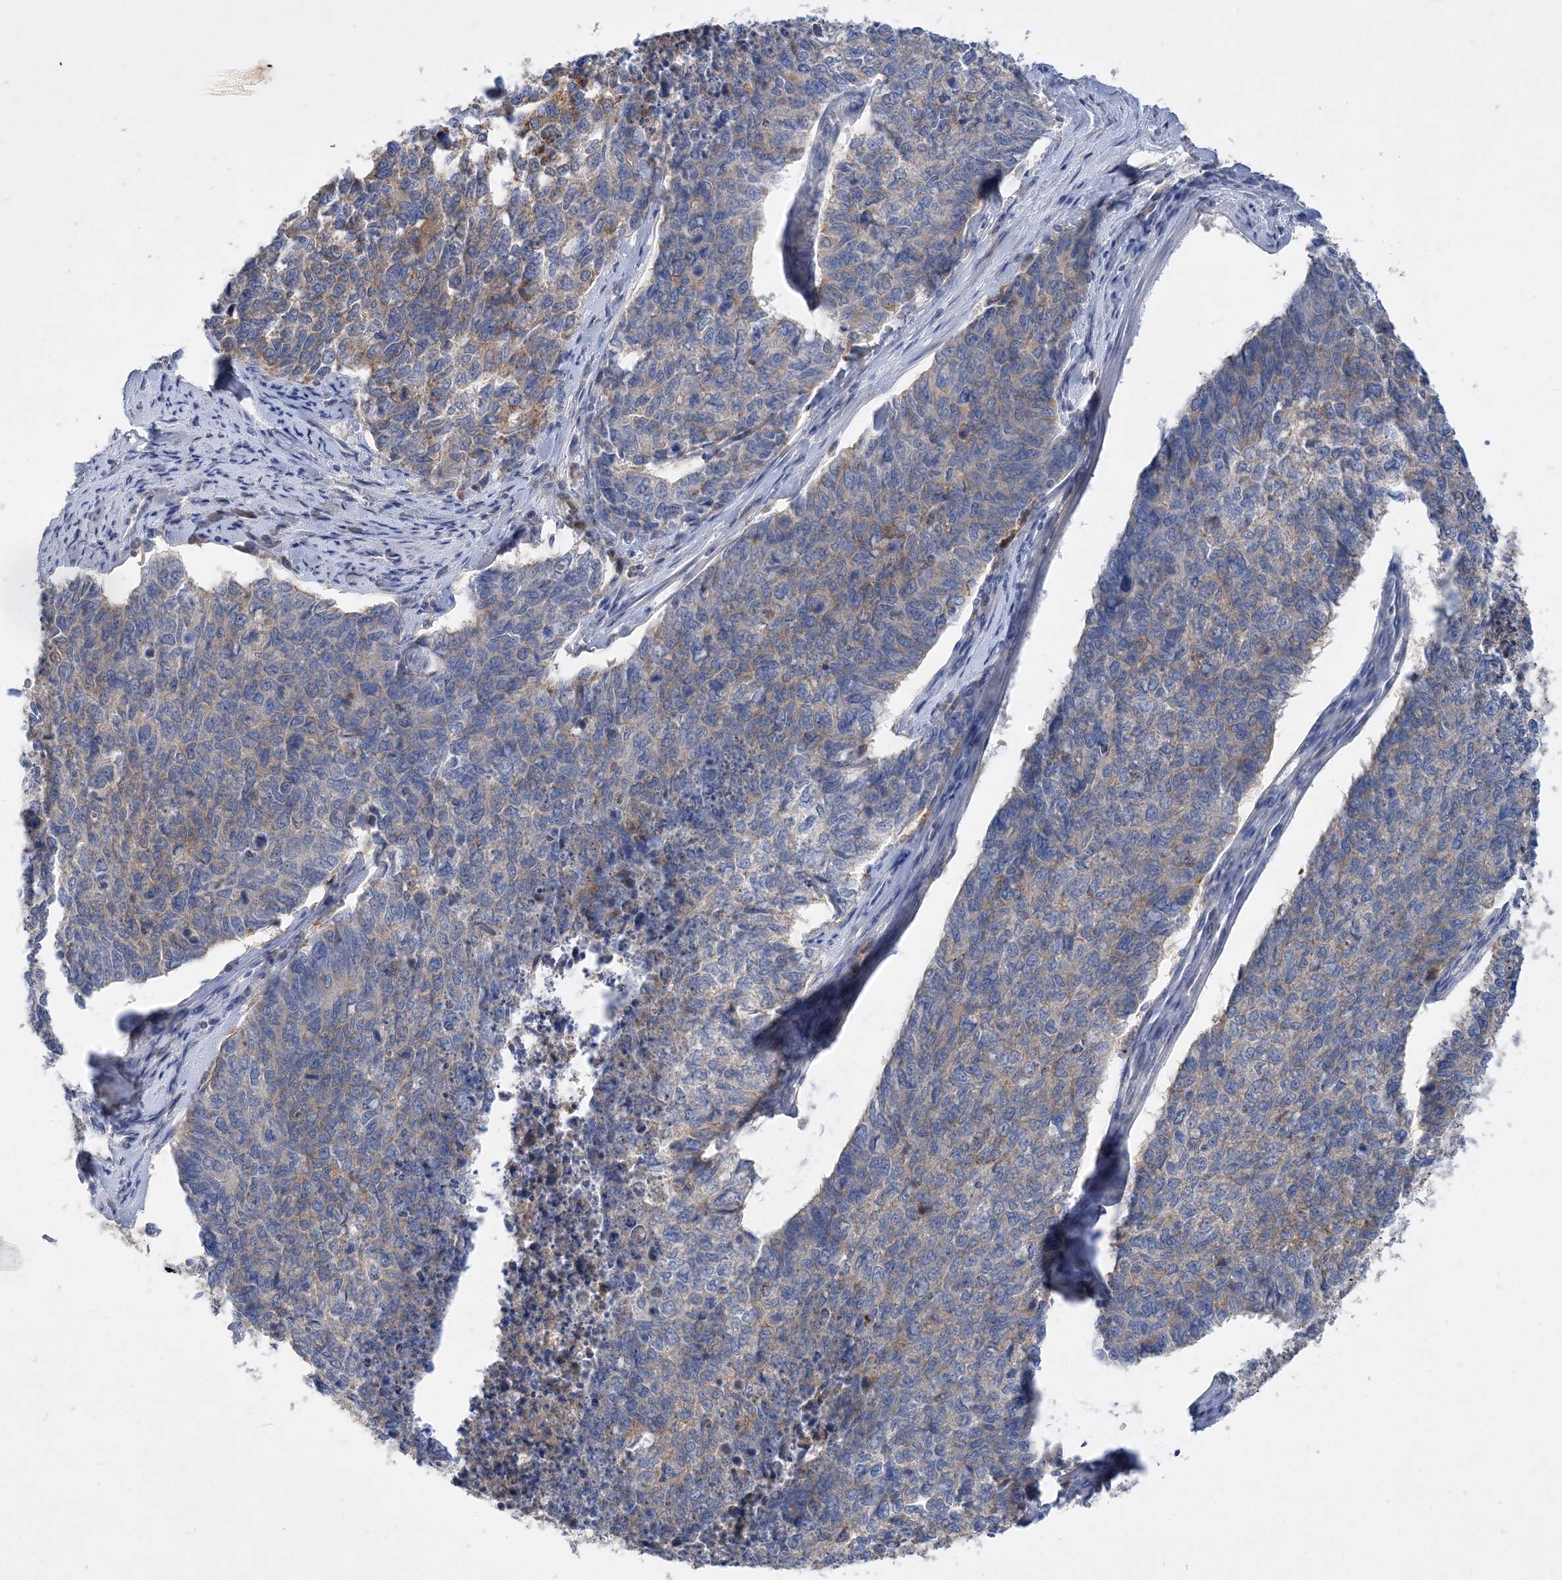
{"staining": {"intensity": "moderate", "quantity": "<25%", "location": "cytoplasmic/membranous"}, "tissue": "cervical cancer", "cell_type": "Tumor cells", "image_type": "cancer", "snomed": [{"axis": "morphology", "description": "Squamous cell carcinoma, NOS"}, {"axis": "topography", "description": "Cervix"}], "caption": "Cervical squamous cell carcinoma stained with immunohistochemistry (IHC) displays moderate cytoplasmic/membranous positivity in approximately <25% of tumor cells. The protein of interest is shown in brown color, while the nuclei are stained blue.", "gene": "GRINA", "patient": {"sex": "female", "age": 63}}